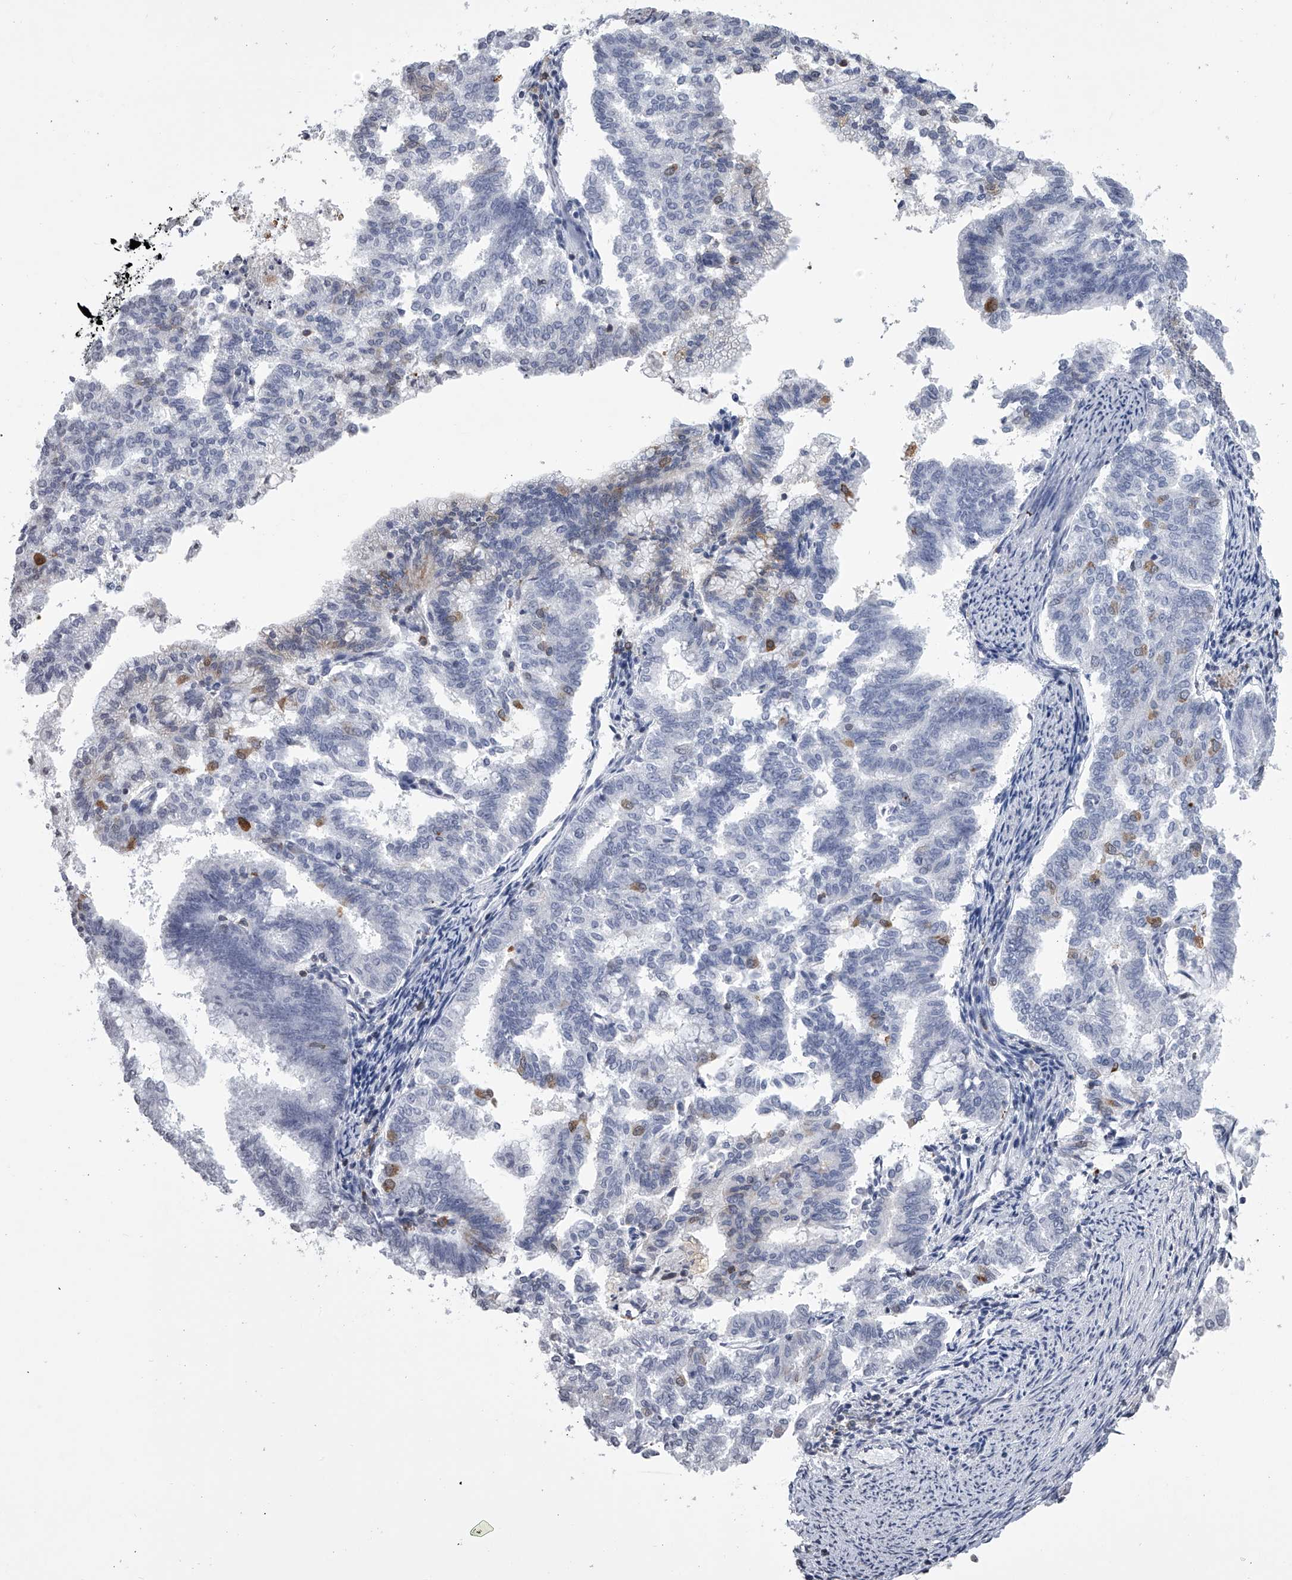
{"staining": {"intensity": "negative", "quantity": "none", "location": "none"}, "tissue": "endometrial cancer", "cell_type": "Tumor cells", "image_type": "cancer", "snomed": [{"axis": "morphology", "description": "Adenocarcinoma, NOS"}, {"axis": "topography", "description": "Endometrium"}], "caption": "DAB immunohistochemical staining of endometrial adenocarcinoma exhibits no significant expression in tumor cells.", "gene": "TASP1", "patient": {"sex": "female", "age": 79}}